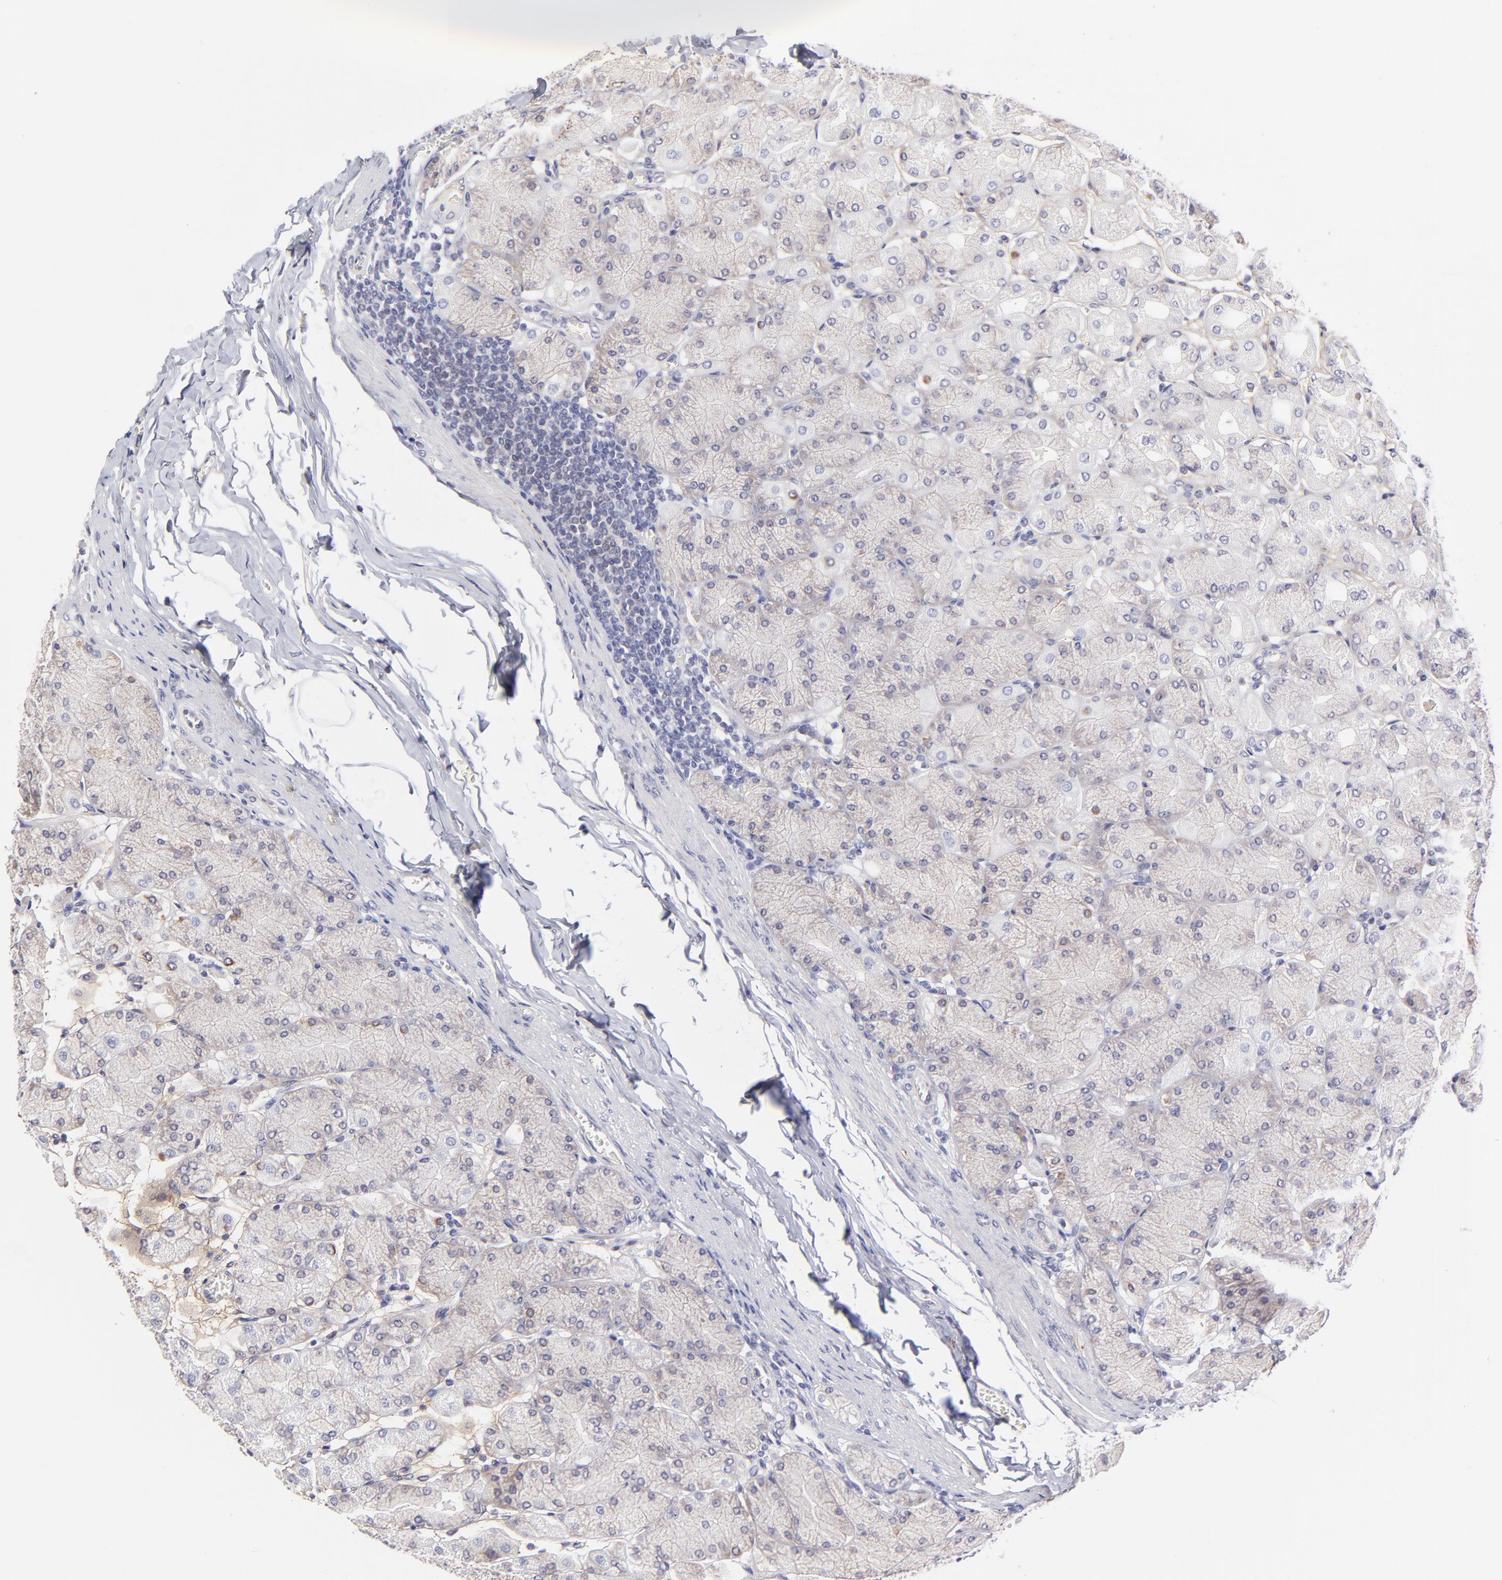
{"staining": {"intensity": "weak", "quantity": "<25%", "location": "cytoplasmic/membranous"}, "tissue": "stomach", "cell_type": "Glandular cells", "image_type": "normal", "snomed": [{"axis": "morphology", "description": "Normal tissue, NOS"}, {"axis": "topography", "description": "Stomach, upper"}], "caption": "The image demonstrates no staining of glandular cells in unremarkable stomach. (Stains: DAB (3,3'-diaminobenzidine) immunohistochemistry (IHC) with hematoxylin counter stain, Microscopy: brightfield microscopy at high magnification).", "gene": "BTG2", "patient": {"sex": "female", "age": 56}}